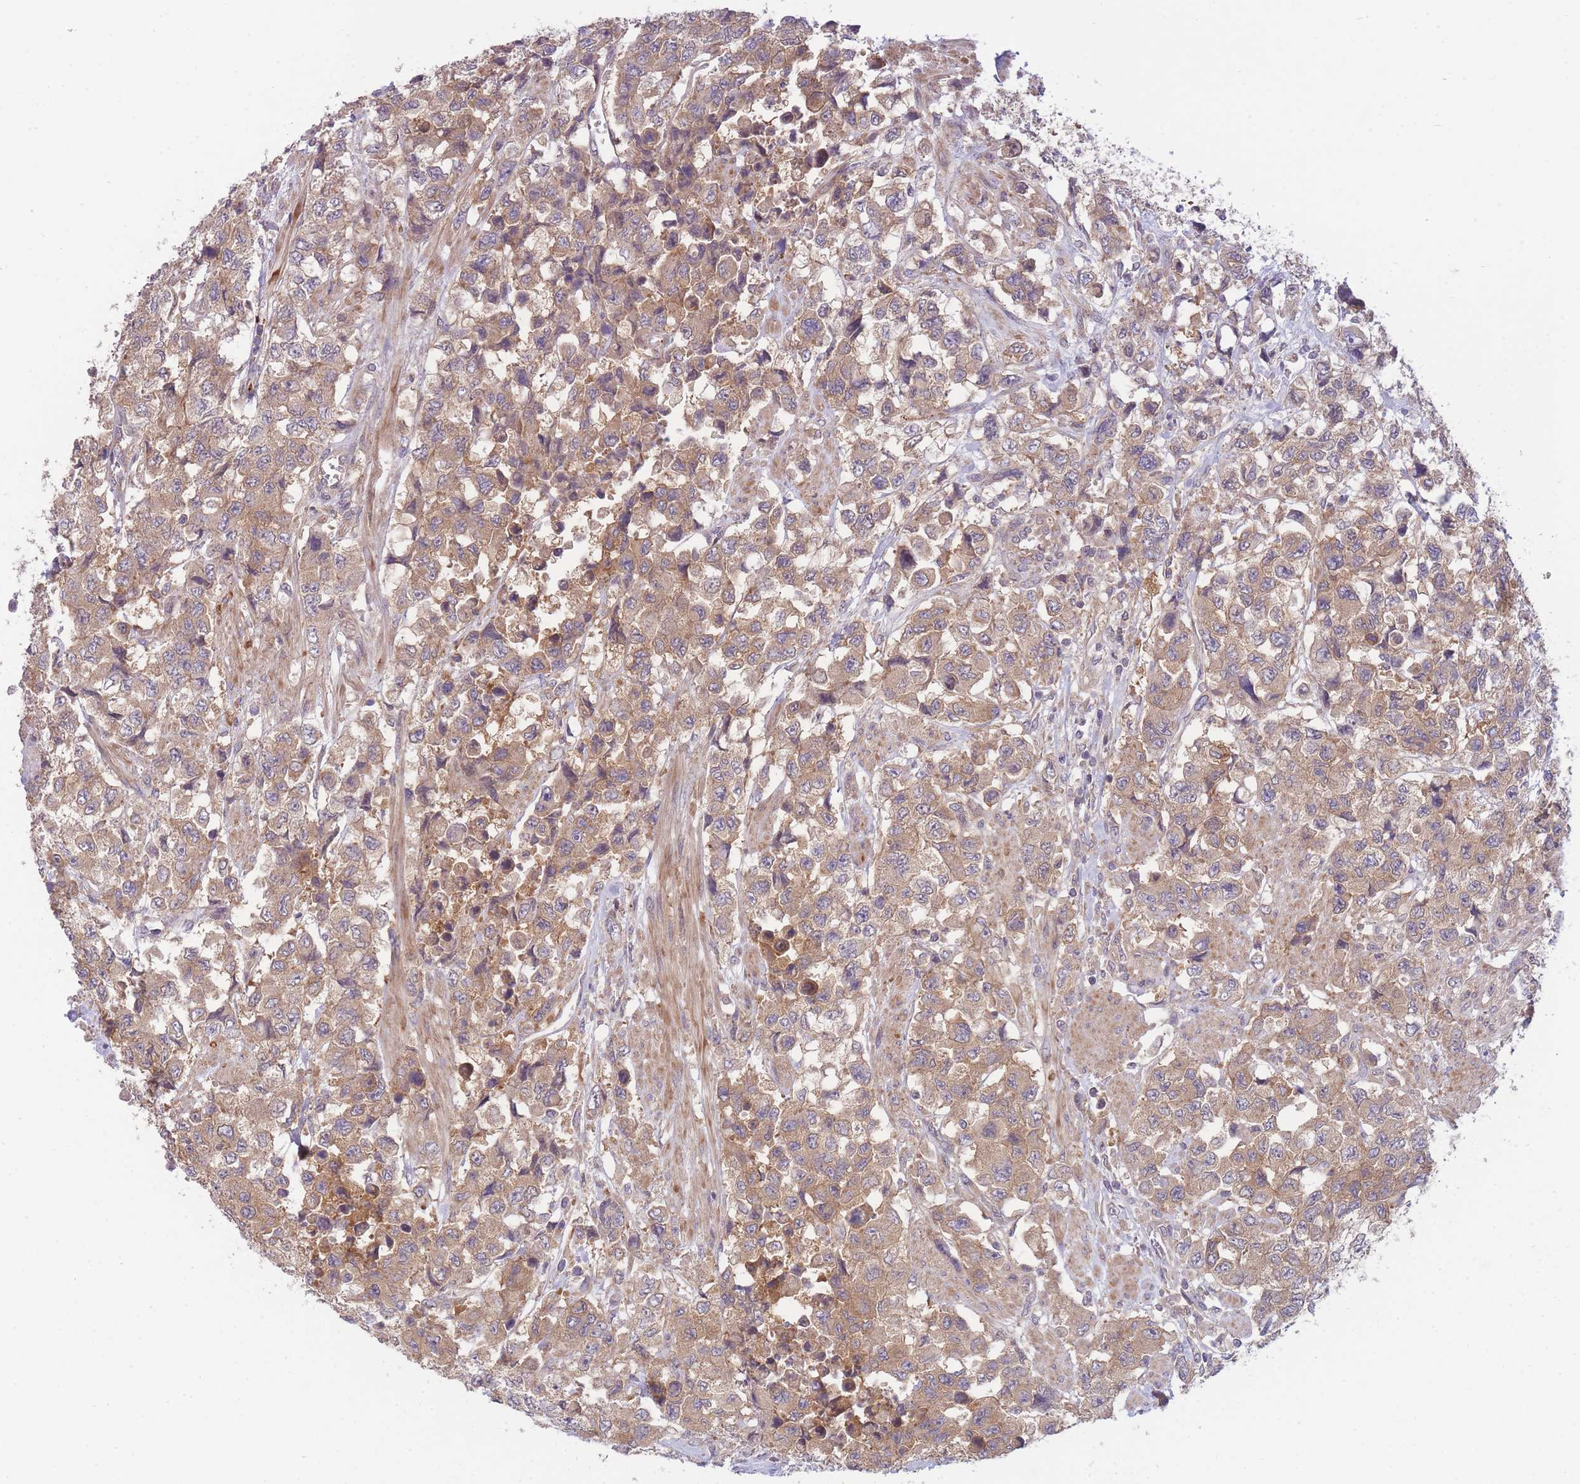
{"staining": {"intensity": "moderate", "quantity": ">75%", "location": "cytoplasmic/membranous"}, "tissue": "urothelial cancer", "cell_type": "Tumor cells", "image_type": "cancer", "snomed": [{"axis": "morphology", "description": "Urothelial carcinoma, High grade"}, {"axis": "topography", "description": "Urinary bladder"}], "caption": "This is an image of immunohistochemistry (IHC) staining of high-grade urothelial carcinoma, which shows moderate staining in the cytoplasmic/membranous of tumor cells.", "gene": "PFDN6", "patient": {"sex": "female", "age": 78}}